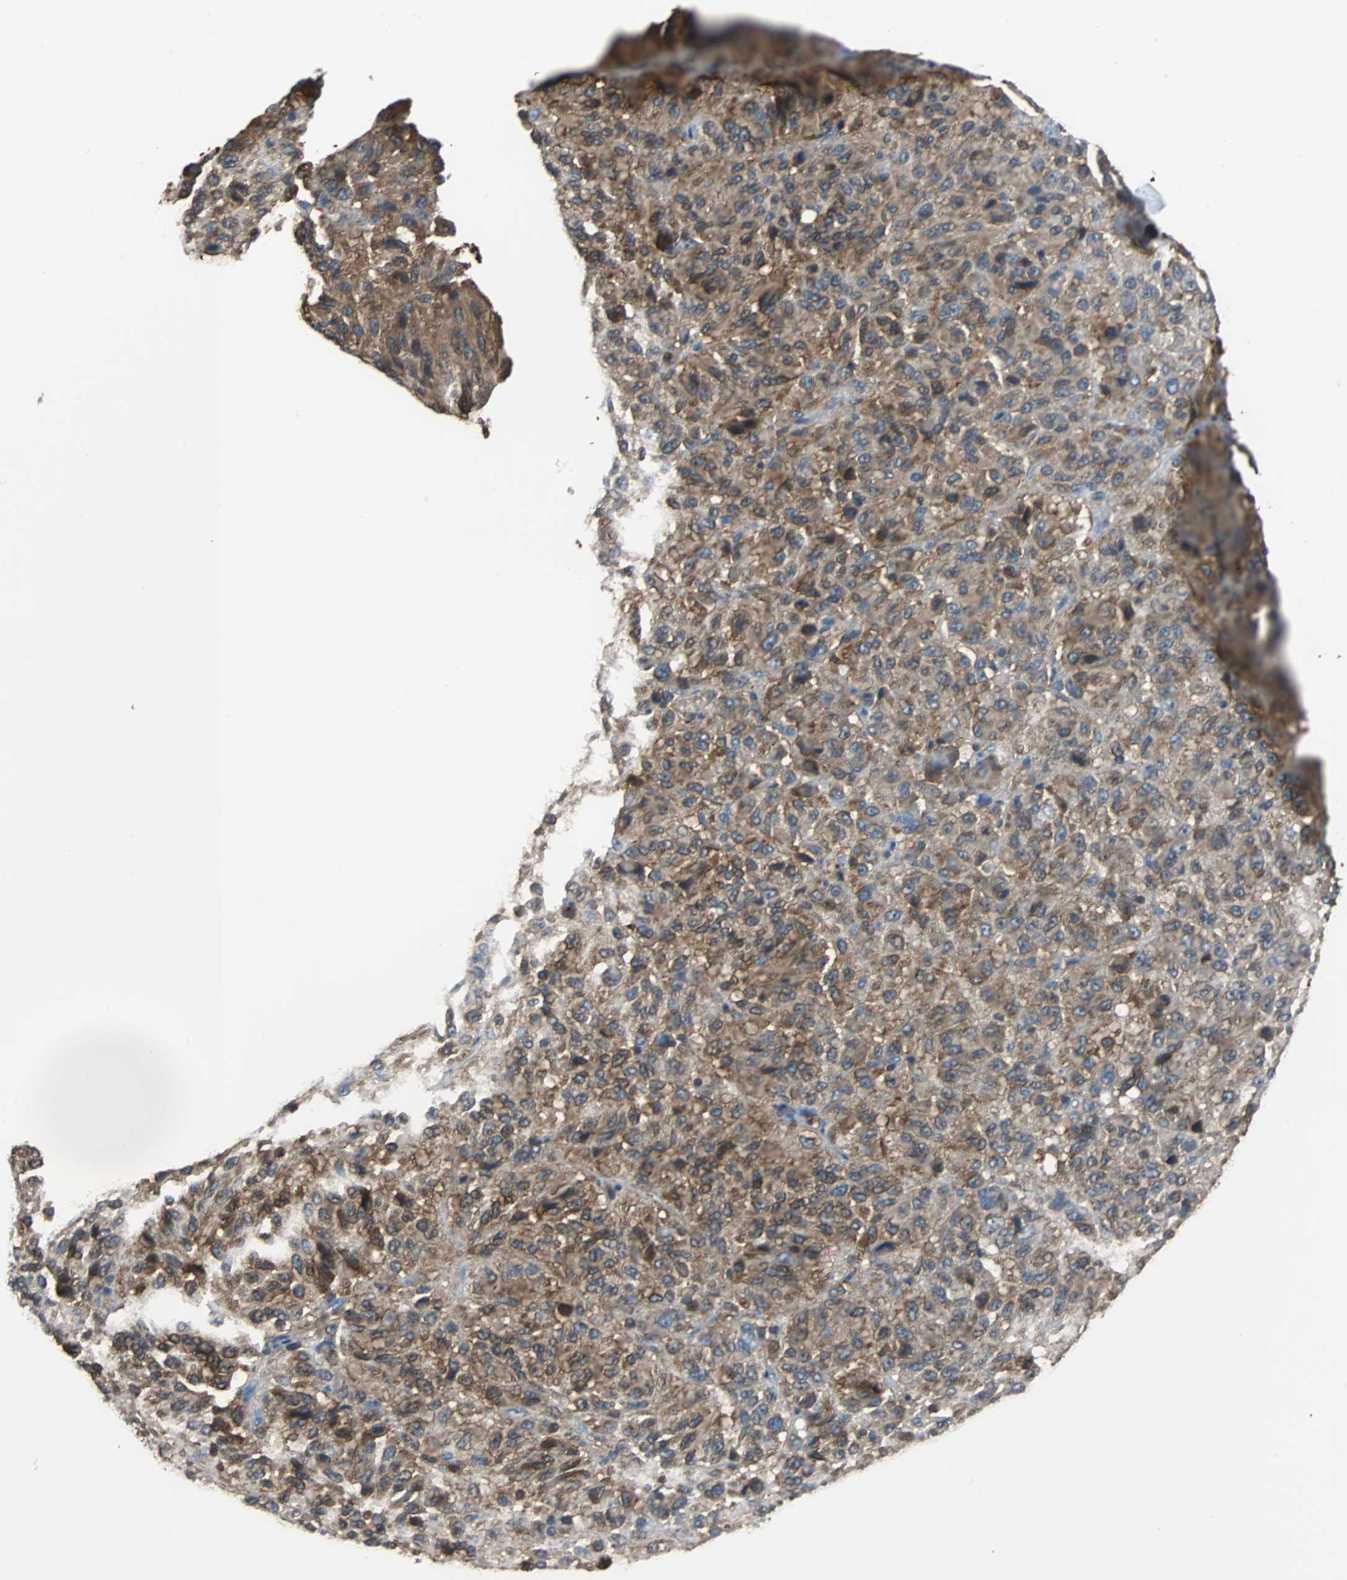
{"staining": {"intensity": "moderate", "quantity": ">75%", "location": "cytoplasmic/membranous"}, "tissue": "melanoma", "cell_type": "Tumor cells", "image_type": "cancer", "snomed": [{"axis": "morphology", "description": "Malignant melanoma, Metastatic site"}, {"axis": "topography", "description": "Lung"}], "caption": "A histopathology image showing moderate cytoplasmic/membranous staining in about >75% of tumor cells in malignant melanoma (metastatic site), as visualized by brown immunohistochemical staining.", "gene": "TSC22D4", "patient": {"sex": "male", "age": 64}}